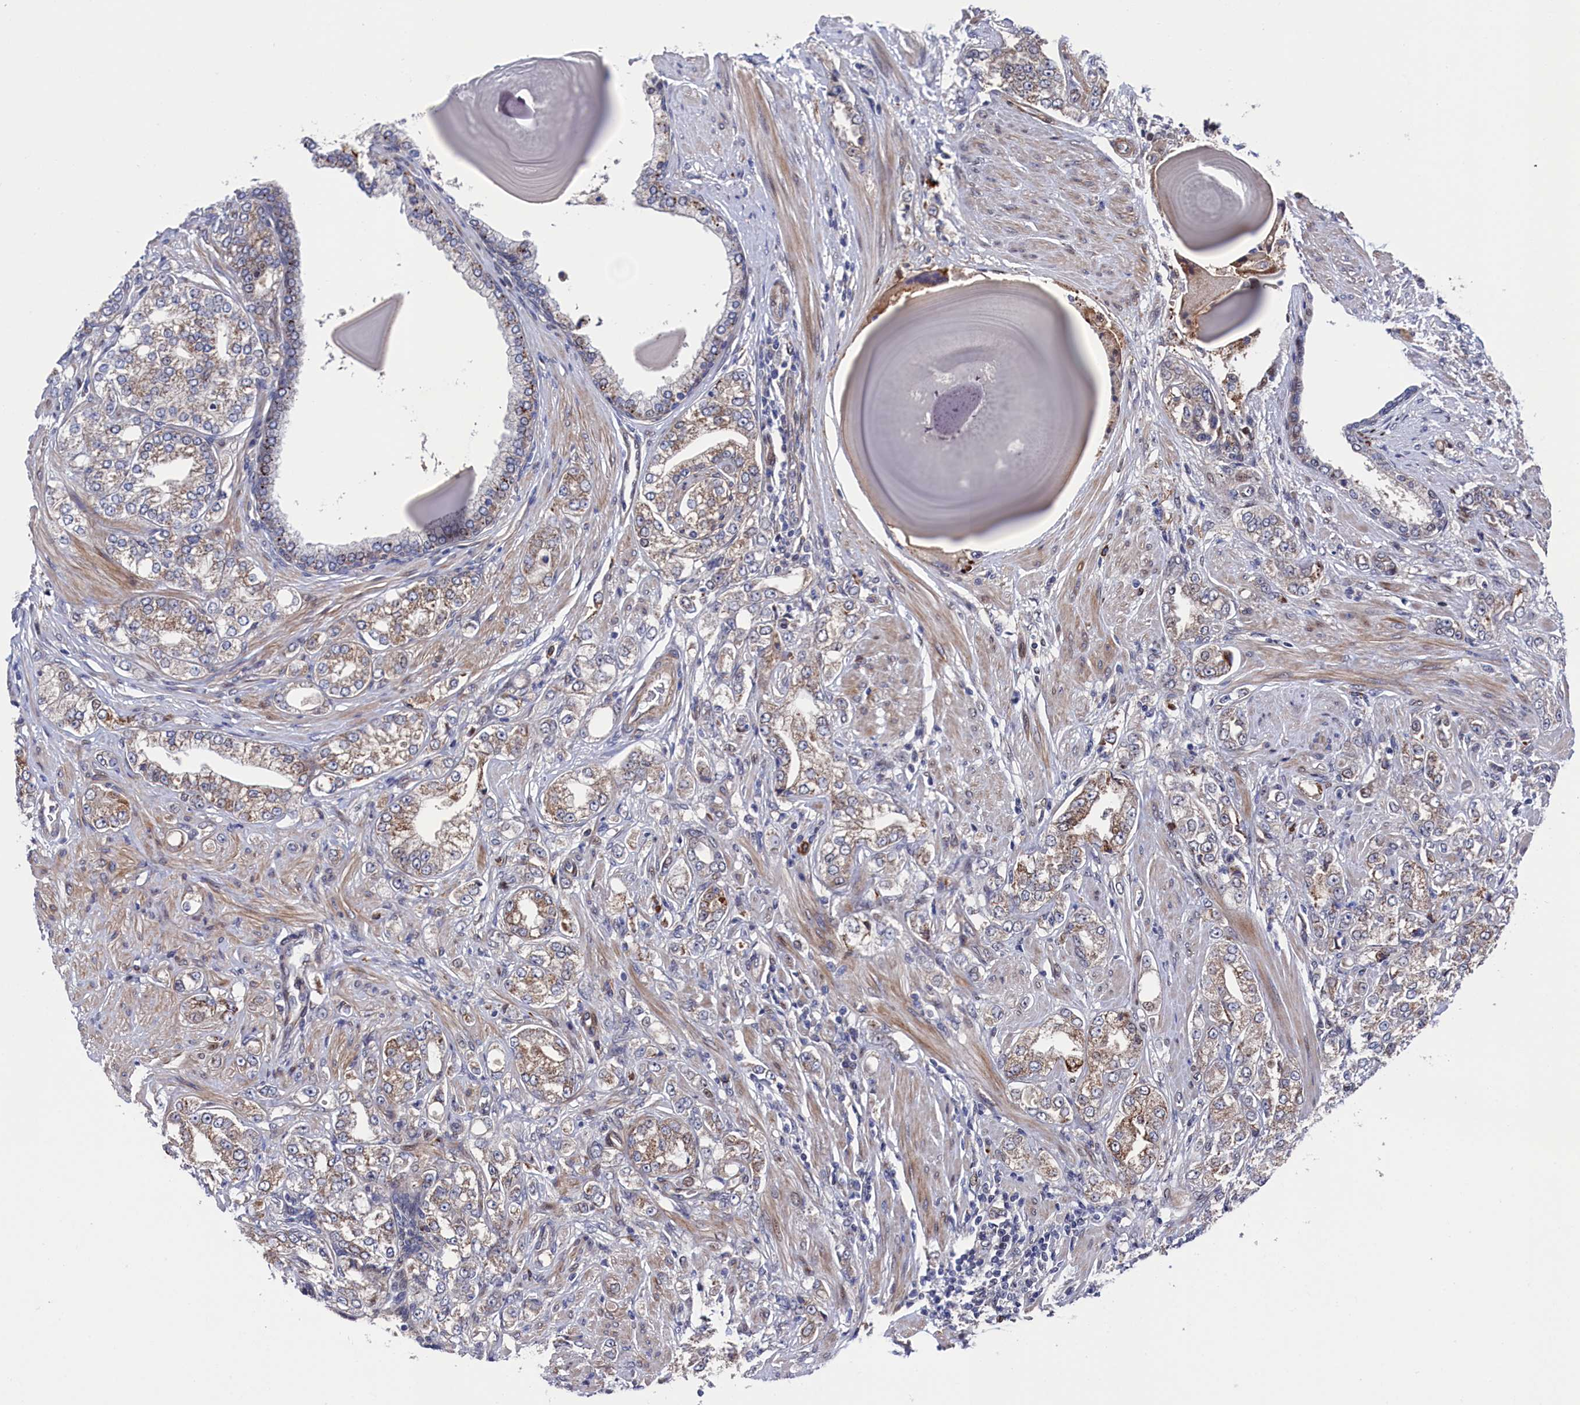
{"staining": {"intensity": "weak", "quantity": "25%-75%", "location": "cytoplasmic/membranous"}, "tissue": "prostate cancer", "cell_type": "Tumor cells", "image_type": "cancer", "snomed": [{"axis": "morphology", "description": "Adenocarcinoma, High grade"}, {"axis": "topography", "description": "Prostate"}], "caption": "The micrograph shows a brown stain indicating the presence of a protein in the cytoplasmic/membranous of tumor cells in high-grade adenocarcinoma (prostate). (Stains: DAB (3,3'-diaminobenzidine) in brown, nuclei in blue, Microscopy: brightfield microscopy at high magnification).", "gene": "ZNF891", "patient": {"sex": "male", "age": 64}}